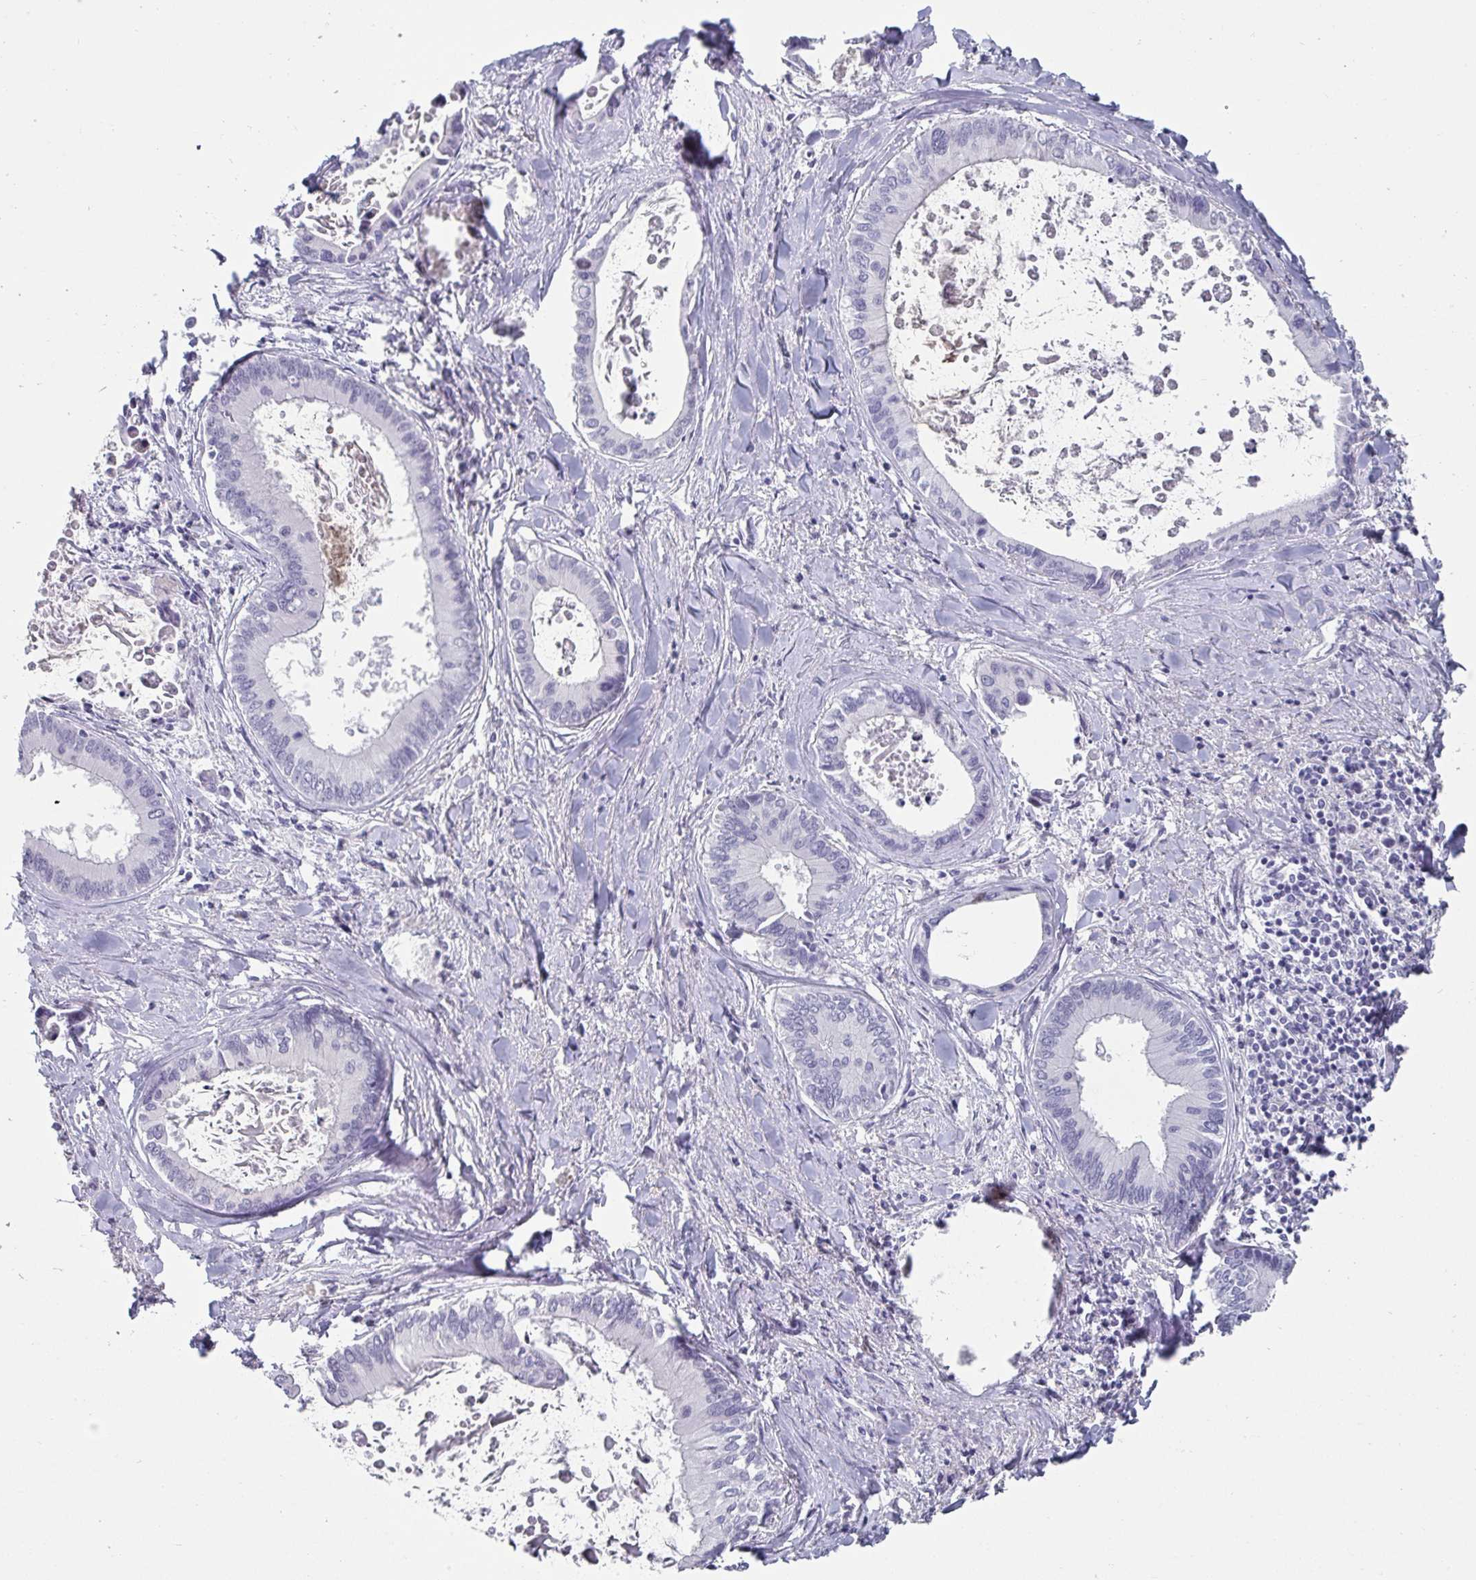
{"staining": {"intensity": "negative", "quantity": "none", "location": "none"}, "tissue": "liver cancer", "cell_type": "Tumor cells", "image_type": "cancer", "snomed": [{"axis": "morphology", "description": "Cholangiocarcinoma"}, {"axis": "topography", "description": "Liver"}], "caption": "Tumor cells show no significant protein expression in liver cancer (cholangiocarcinoma).", "gene": "VSIG10L", "patient": {"sex": "male", "age": 66}}